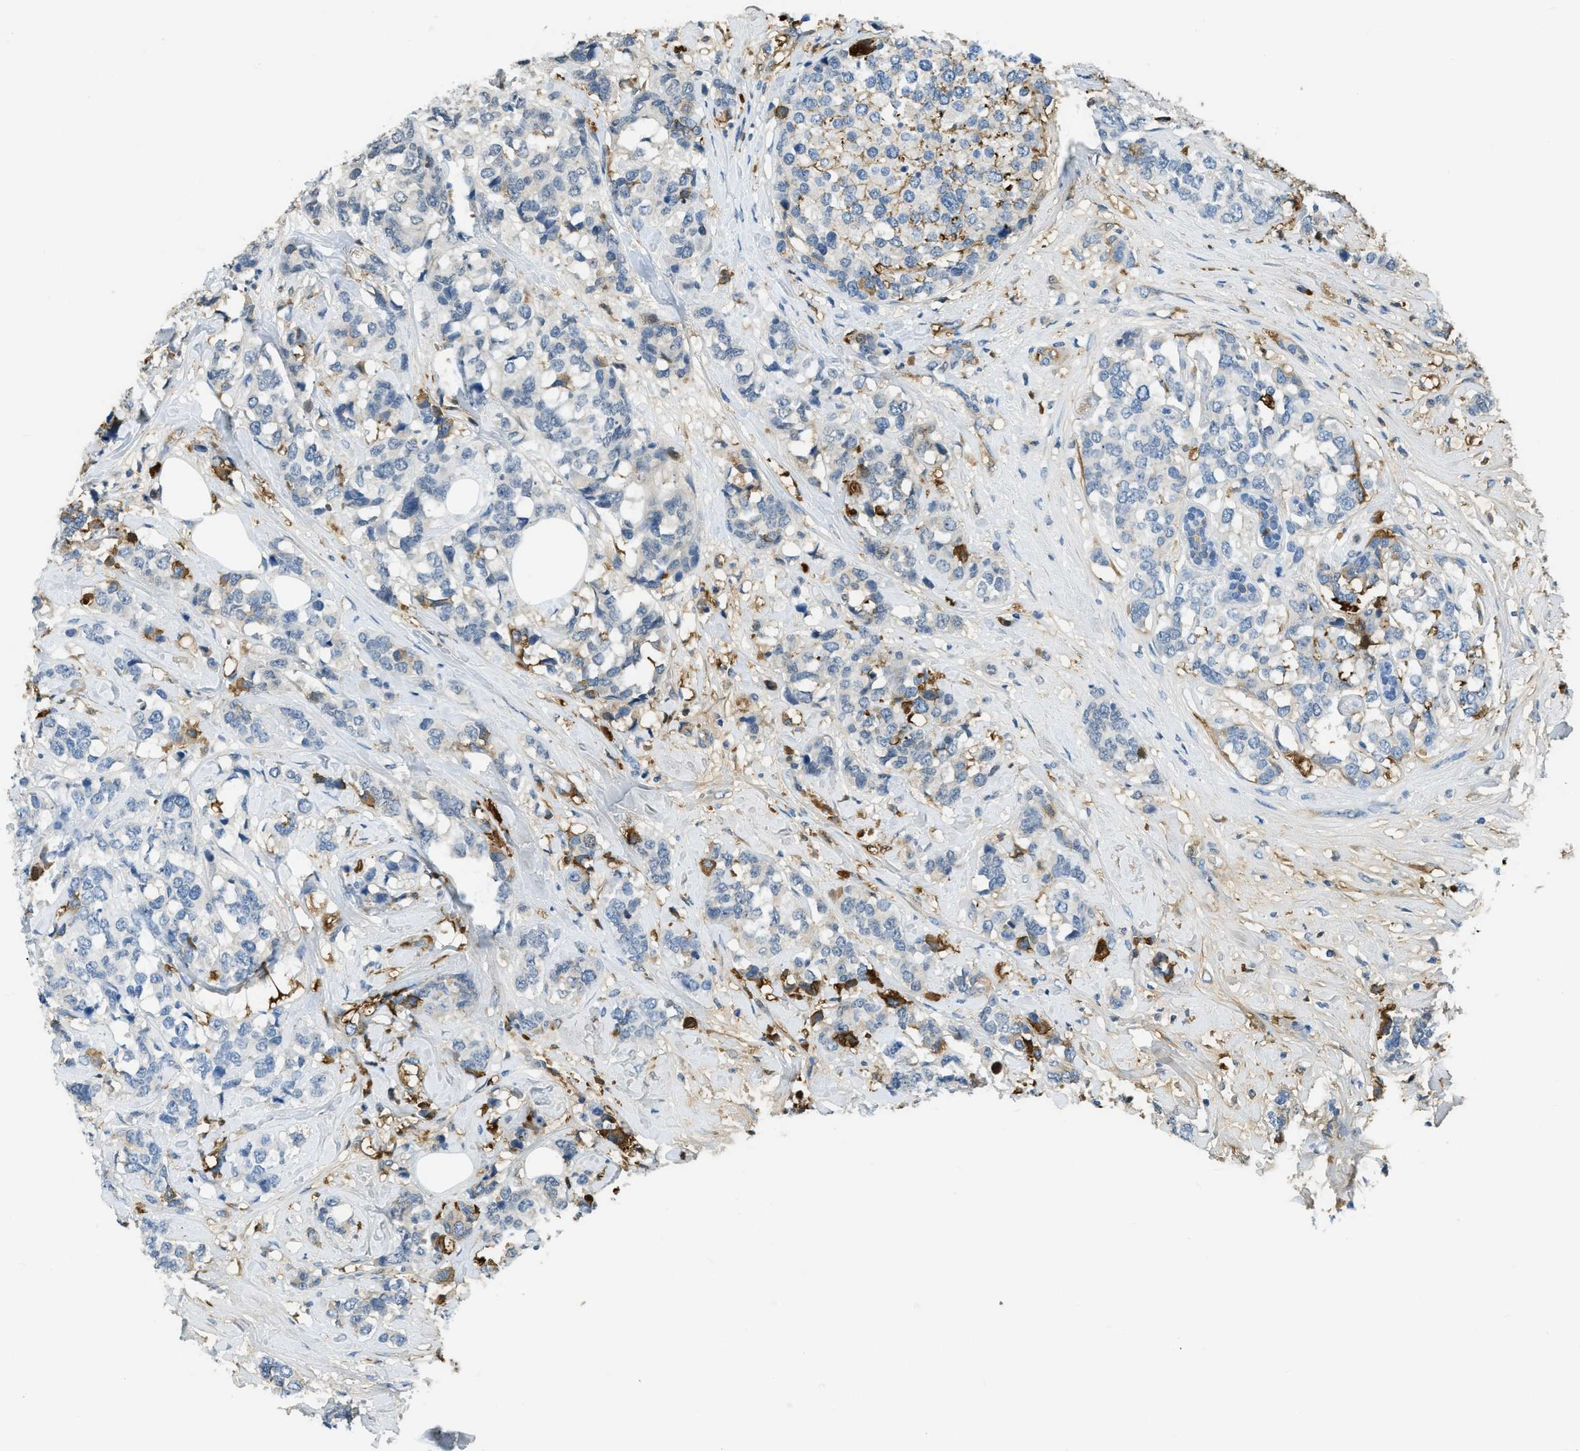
{"staining": {"intensity": "moderate", "quantity": "<25%", "location": "cytoplasmic/membranous"}, "tissue": "breast cancer", "cell_type": "Tumor cells", "image_type": "cancer", "snomed": [{"axis": "morphology", "description": "Lobular carcinoma"}, {"axis": "topography", "description": "Breast"}], "caption": "Immunohistochemistry of breast lobular carcinoma displays low levels of moderate cytoplasmic/membranous positivity in about <25% of tumor cells.", "gene": "PRTN3", "patient": {"sex": "female", "age": 59}}